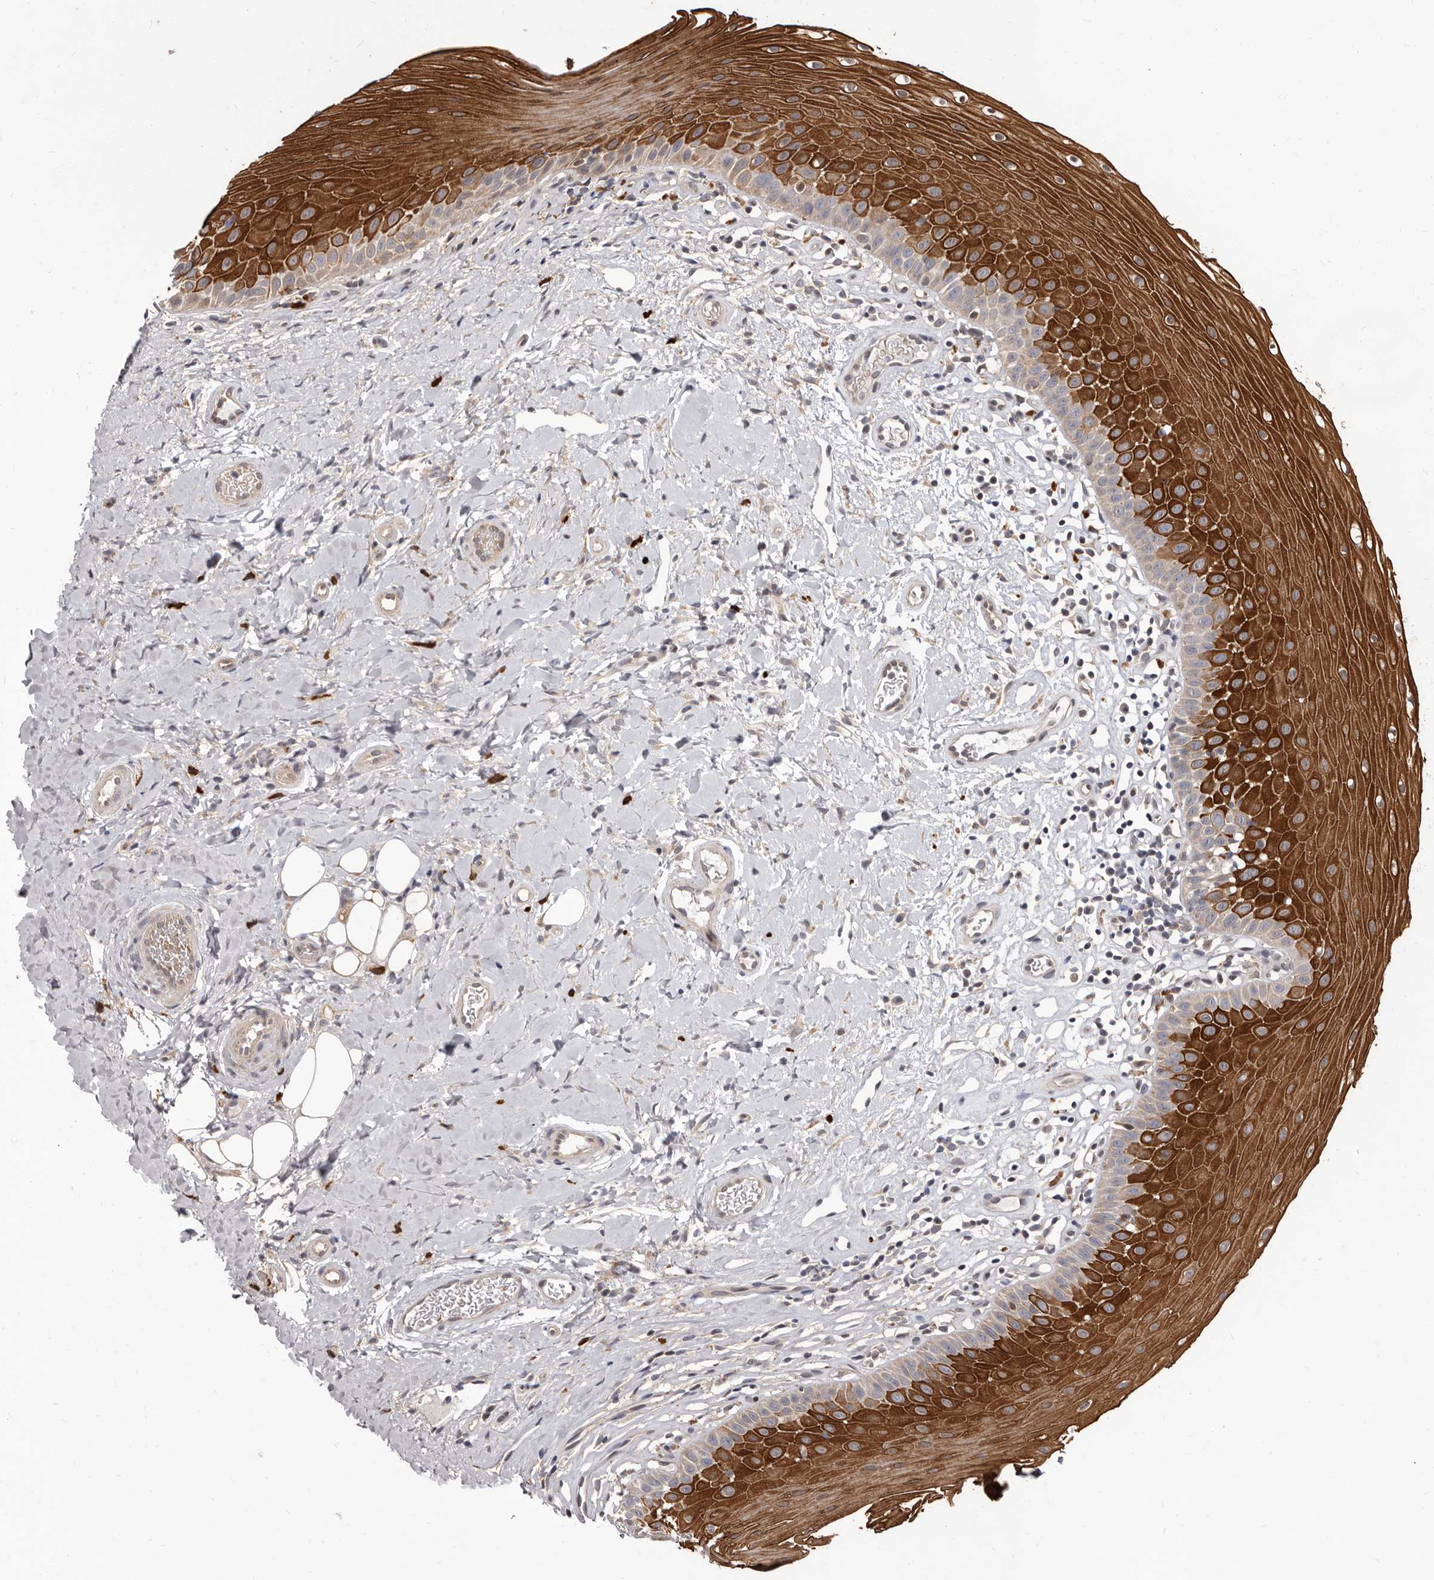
{"staining": {"intensity": "strong", "quantity": "25%-75%", "location": "cytoplasmic/membranous,nuclear"}, "tissue": "oral mucosa", "cell_type": "Squamous epithelial cells", "image_type": "normal", "snomed": [{"axis": "morphology", "description": "Normal tissue, NOS"}, {"axis": "topography", "description": "Oral tissue"}], "caption": "Immunohistochemistry (IHC) histopathology image of benign oral mucosa: human oral mucosa stained using immunohistochemistry displays high levels of strong protein expression localized specifically in the cytoplasmic/membranous,nuclear of squamous epithelial cells, appearing as a cytoplasmic/membranous,nuclear brown color.", "gene": "ACLY", "patient": {"sex": "female", "age": 56}}